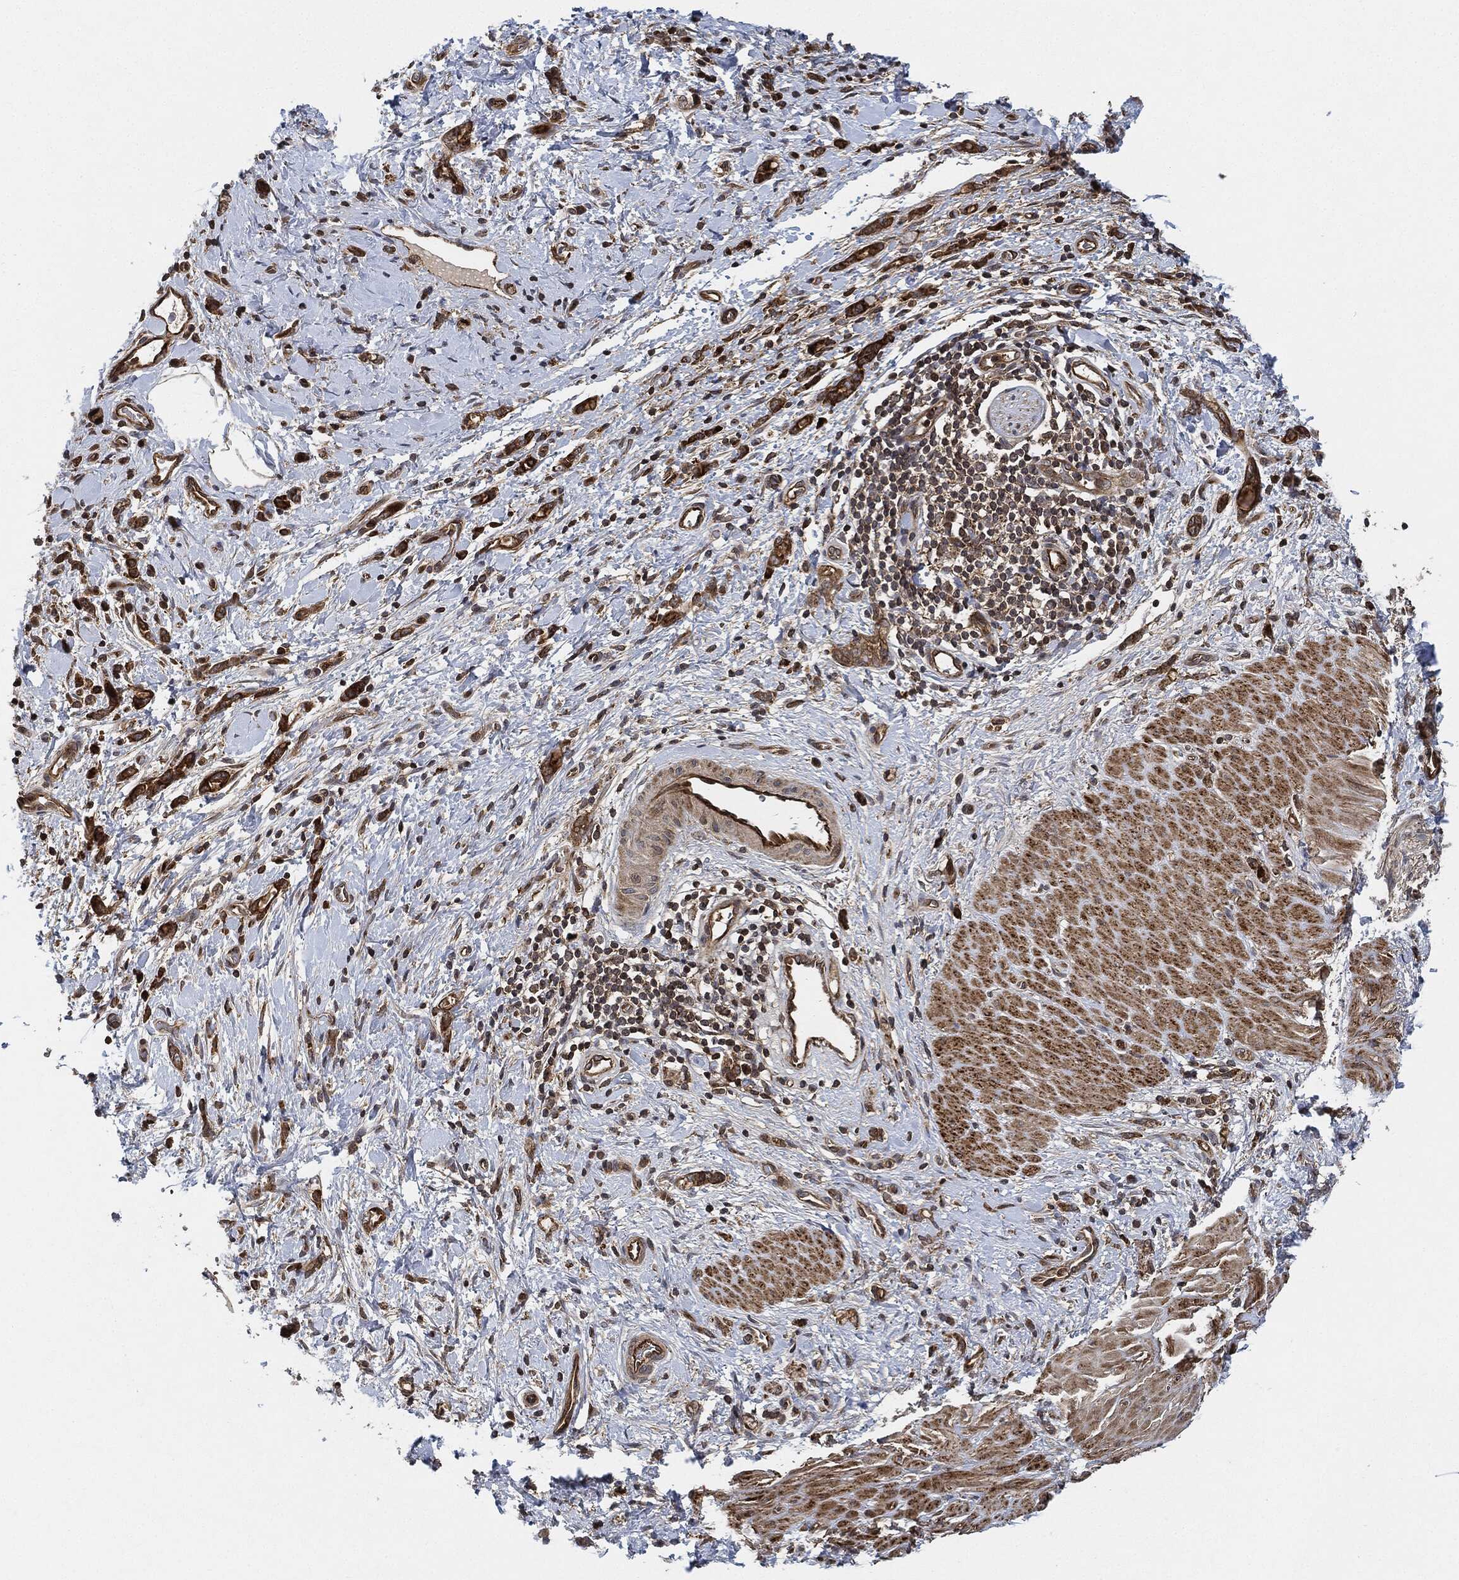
{"staining": {"intensity": "strong", "quantity": ">75%", "location": "cytoplasmic/membranous"}, "tissue": "stomach cancer", "cell_type": "Tumor cells", "image_type": "cancer", "snomed": [{"axis": "morphology", "description": "Normal tissue, NOS"}, {"axis": "morphology", "description": "Adenocarcinoma, NOS"}, {"axis": "topography", "description": "Stomach"}], "caption": "Human adenocarcinoma (stomach) stained with a protein marker reveals strong staining in tumor cells.", "gene": "MAP3K3", "patient": {"sex": "male", "age": 67}}